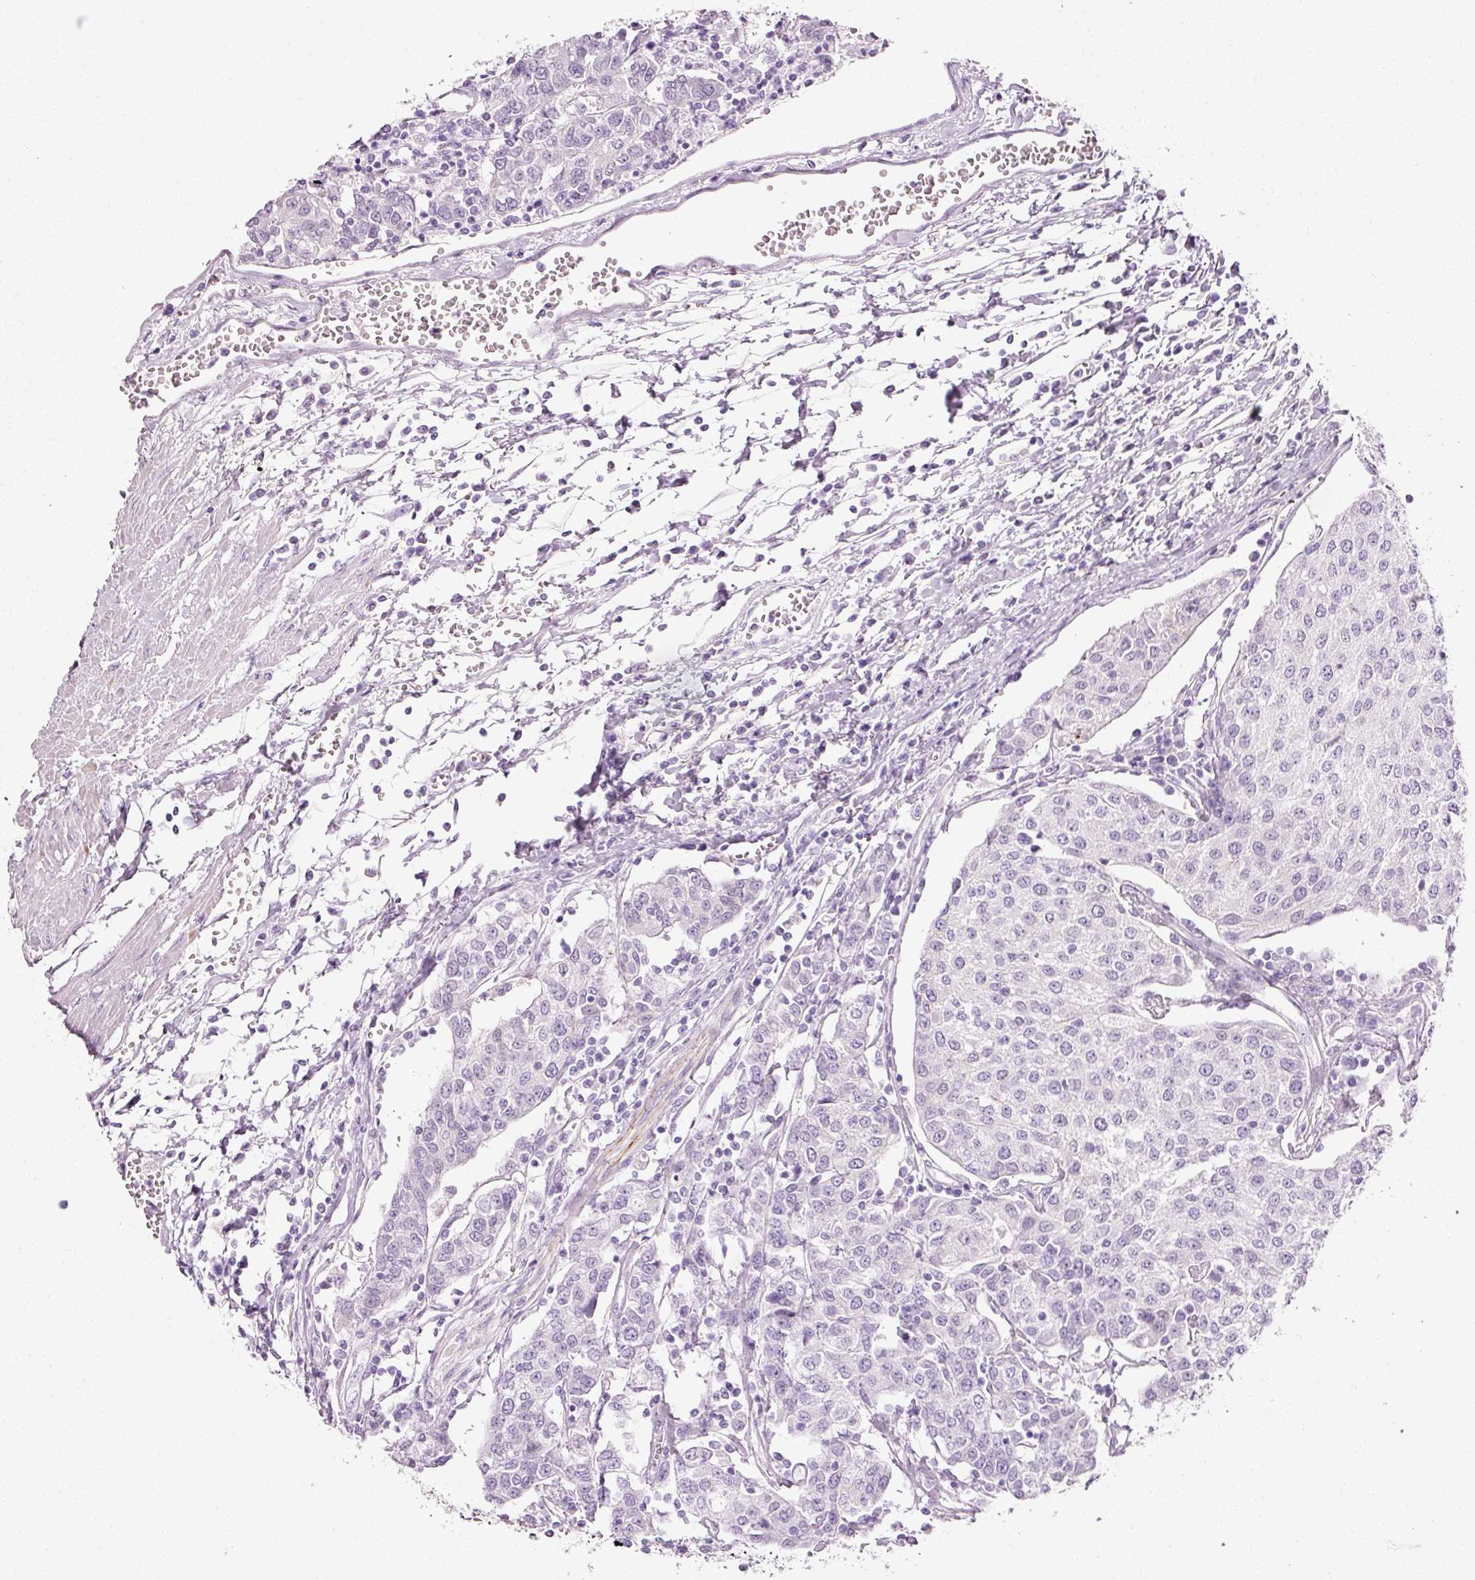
{"staining": {"intensity": "negative", "quantity": "none", "location": "none"}, "tissue": "urothelial cancer", "cell_type": "Tumor cells", "image_type": "cancer", "snomed": [{"axis": "morphology", "description": "Urothelial carcinoma, High grade"}, {"axis": "topography", "description": "Urinary bladder"}], "caption": "The histopathology image shows no significant staining in tumor cells of urothelial cancer.", "gene": "ANKRD20A1", "patient": {"sex": "female", "age": 85}}